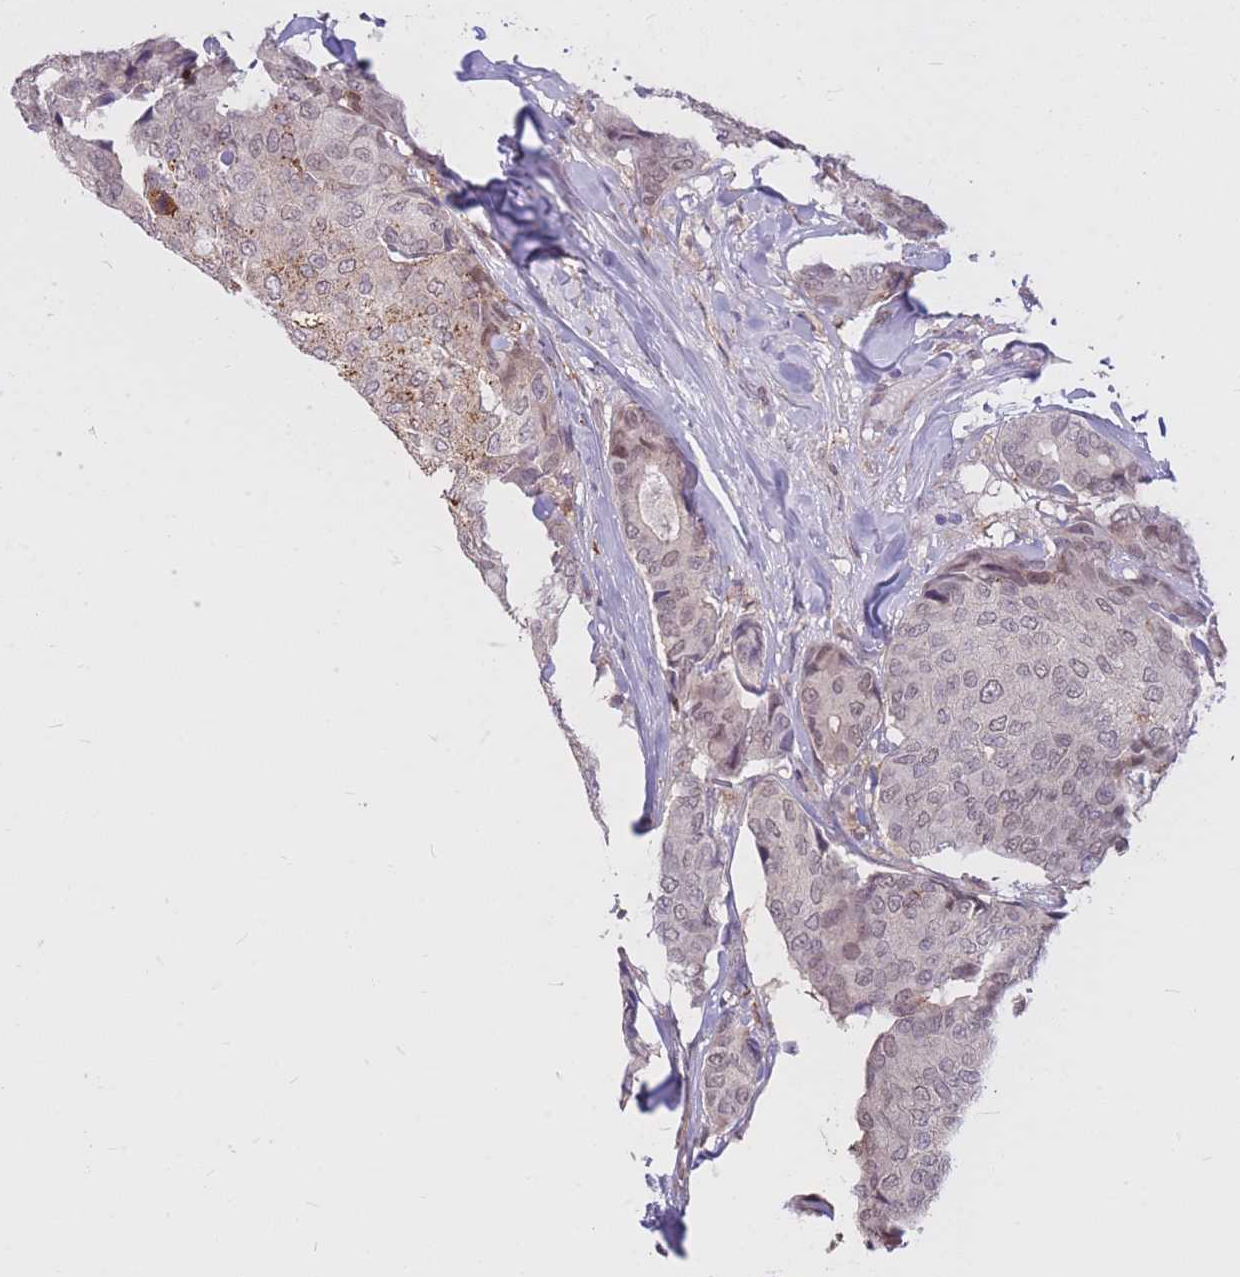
{"staining": {"intensity": "negative", "quantity": "none", "location": "none"}, "tissue": "breast cancer", "cell_type": "Tumor cells", "image_type": "cancer", "snomed": [{"axis": "morphology", "description": "Duct carcinoma"}, {"axis": "topography", "description": "Breast"}], "caption": "High power microscopy image of an immunohistochemistry histopathology image of breast intraductal carcinoma, revealing no significant staining in tumor cells.", "gene": "TCF20", "patient": {"sex": "female", "age": 75}}